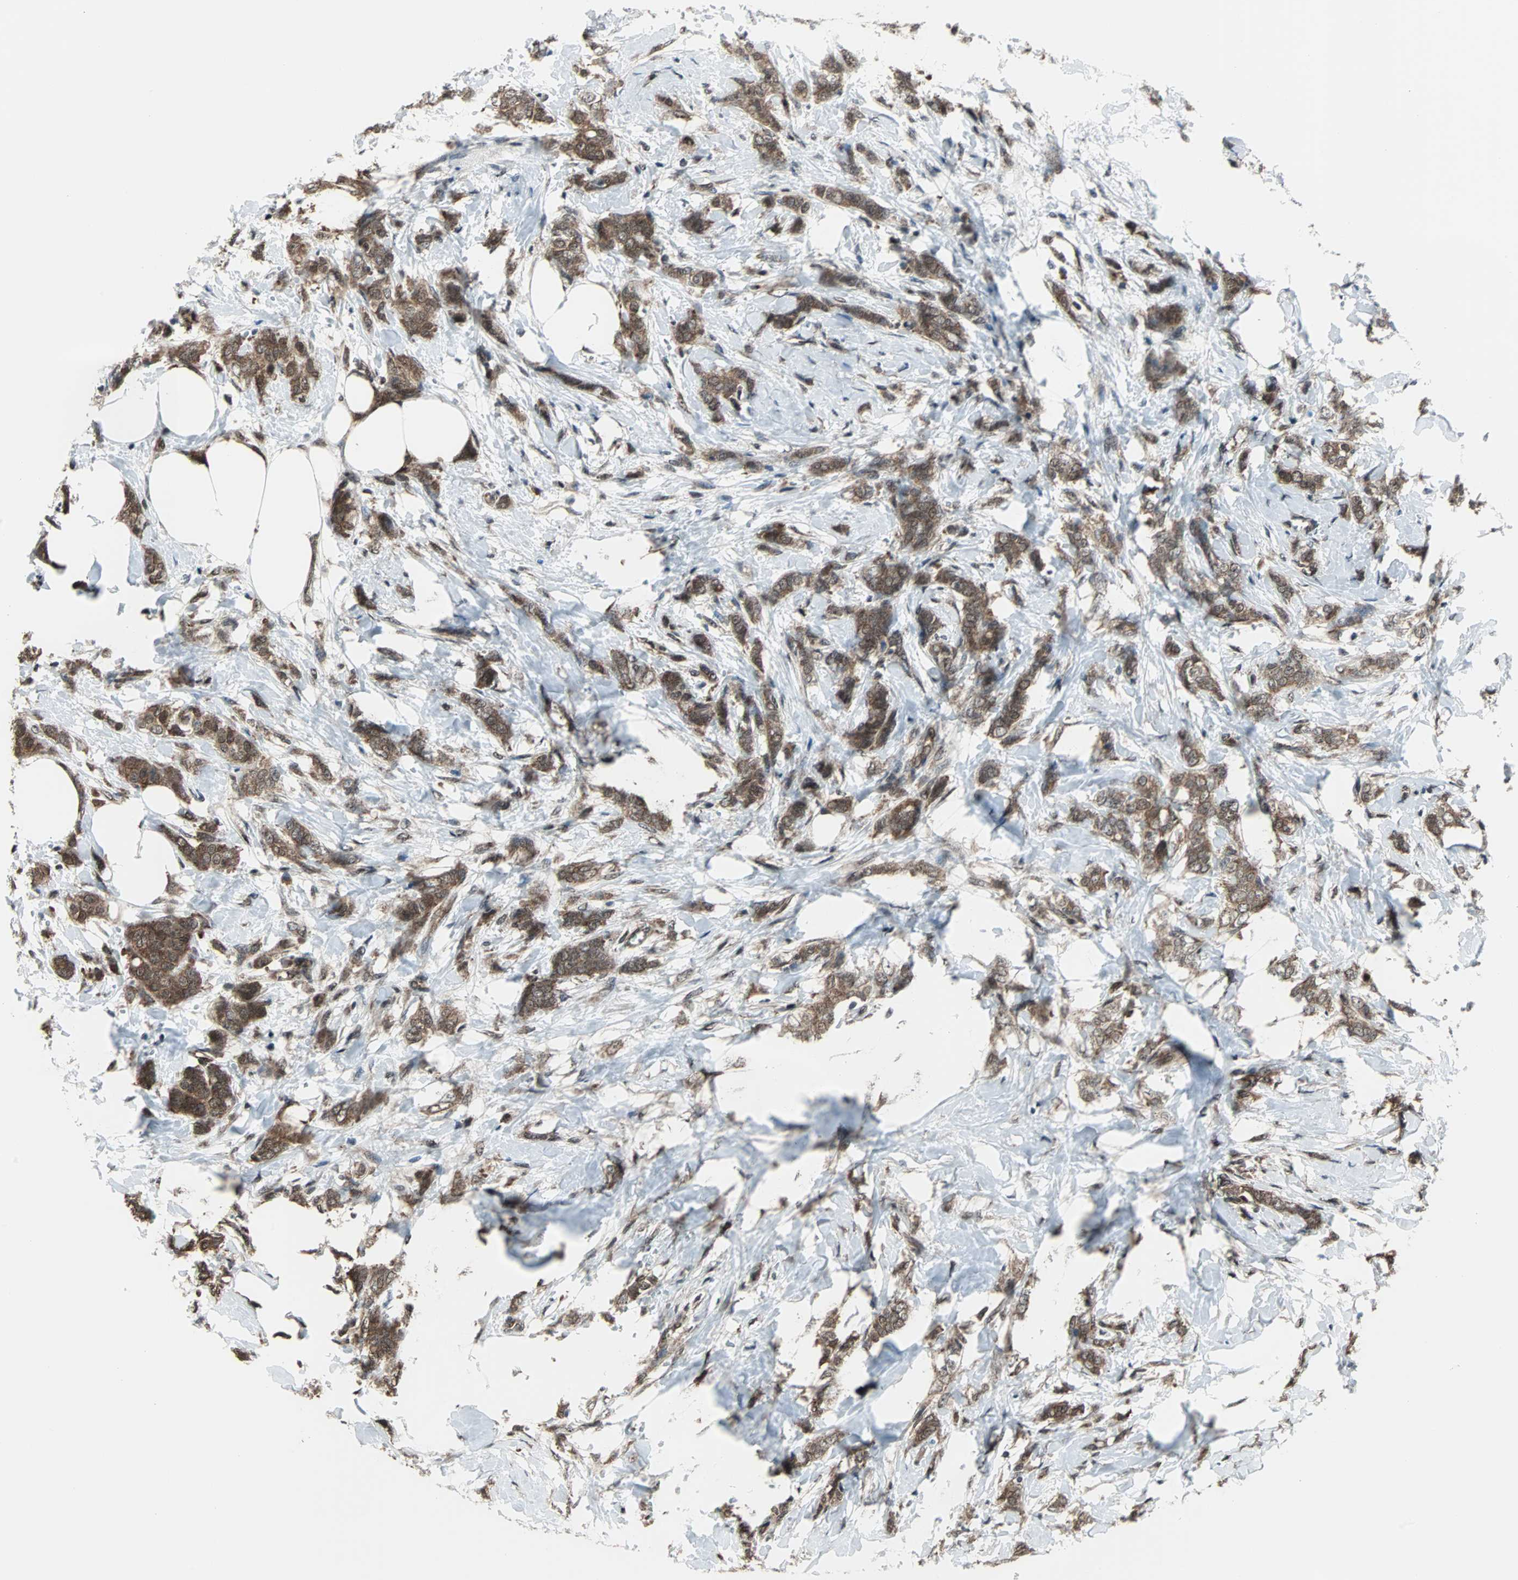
{"staining": {"intensity": "strong", "quantity": ">75%", "location": "cytoplasmic/membranous,nuclear"}, "tissue": "breast cancer", "cell_type": "Tumor cells", "image_type": "cancer", "snomed": [{"axis": "morphology", "description": "Lobular carcinoma, in situ"}, {"axis": "morphology", "description": "Lobular carcinoma"}, {"axis": "topography", "description": "Breast"}], "caption": "Immunohistochemistry histopathology image of neoplastic tissue: human breast cancer stained using immunohistochemistry (IHC) demonstrates high levels of strong protein expression localized specifically in the cytoplasmic/membranous and nuclear of tumor cells, appearing as a cytoplasmic/membranous and nuclear brown color.", "gene": "VCP", "patient": {"sex": "female", "age": 41}}